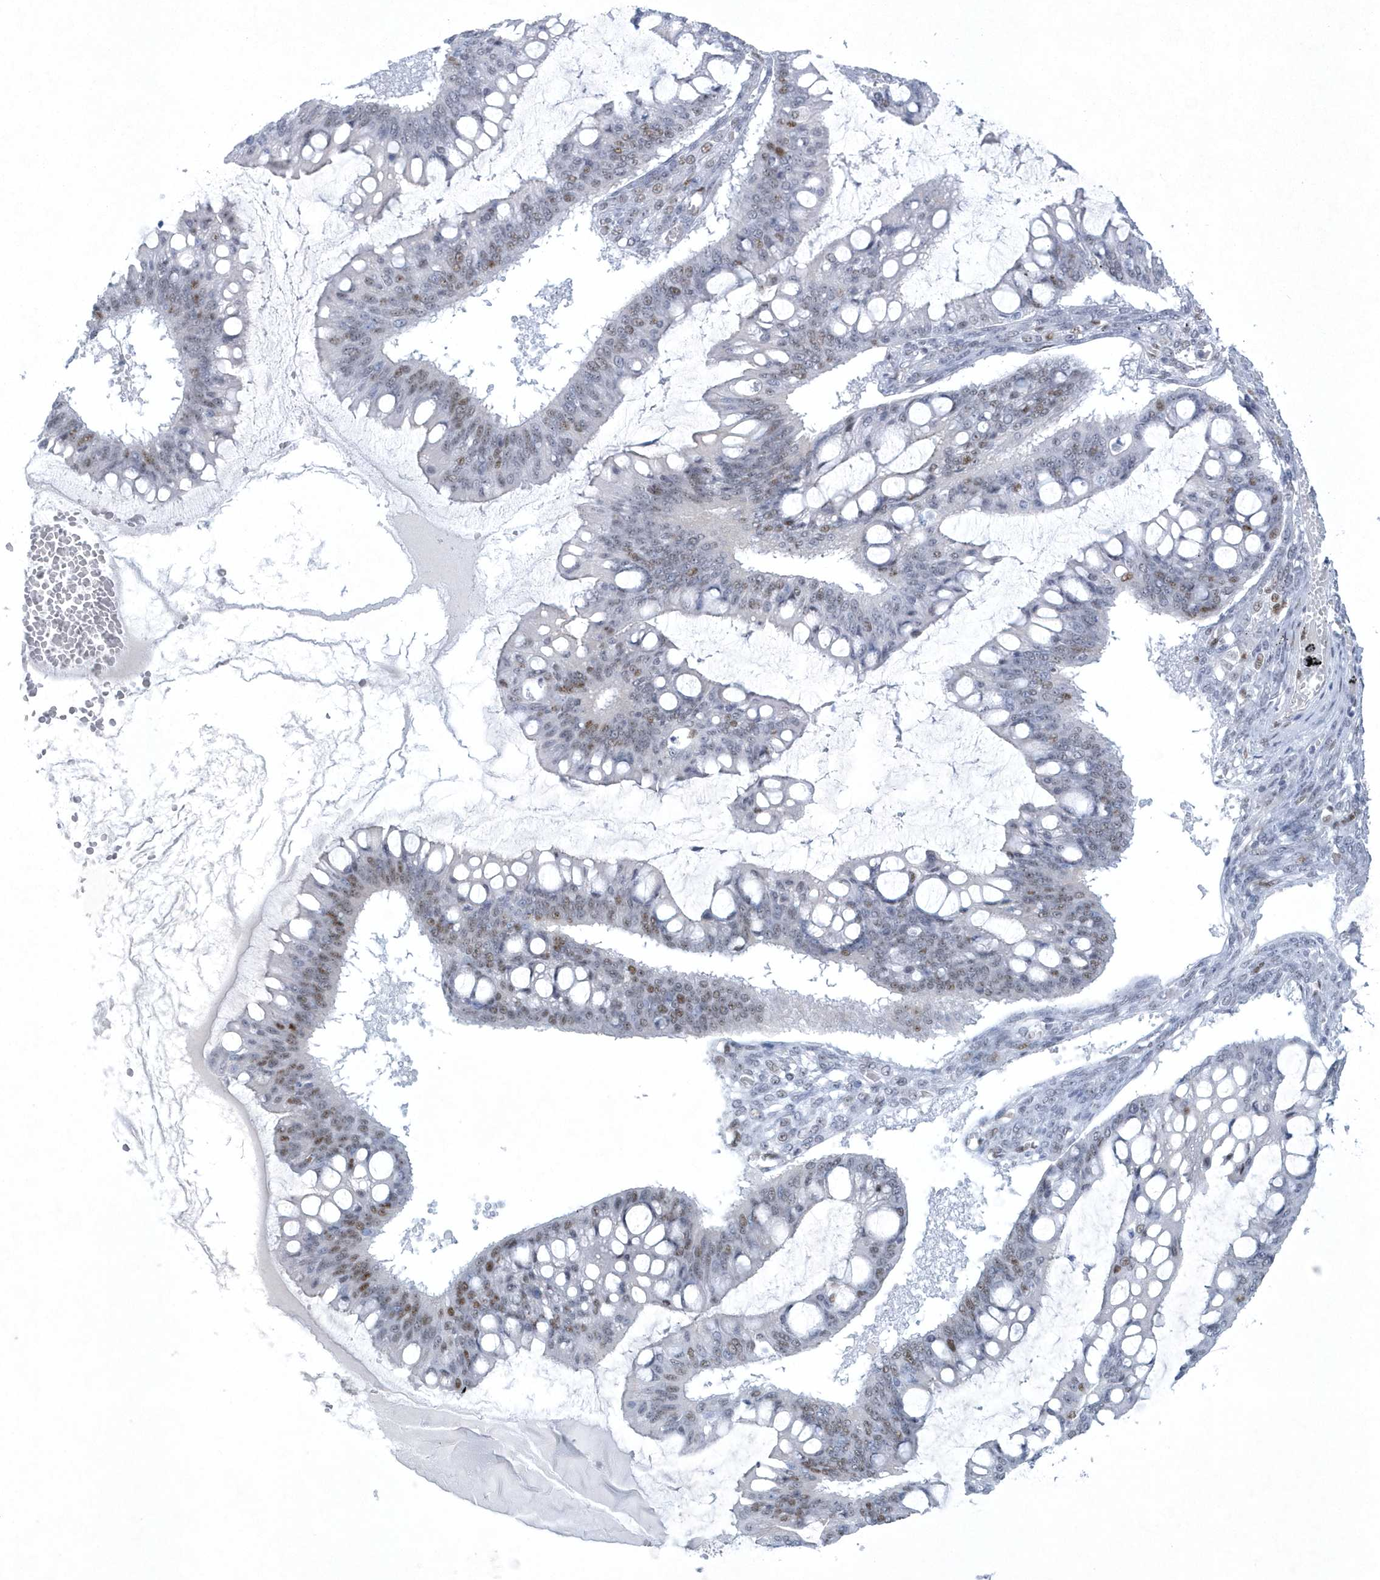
{"staining": {"intensity": "moderate", "quantity": "<25%", "location": "nuclear"}, "tissue": "ovarian cancer", "cell_type": "Tumor cells", "image_type": "cancer", "snomed": [{"axis": "morphology", "description": "Cystadenocarcinoma, mucinous, NOS"}, {"axis": "topography", "description": "Ovary"}], "caption": "Tumor cells display moderate nuclear staining in approximately <25% of cells in ovarian cancer.", "gene": "DCLRE1A", "patient": {"sex": "female", "age": 73}}